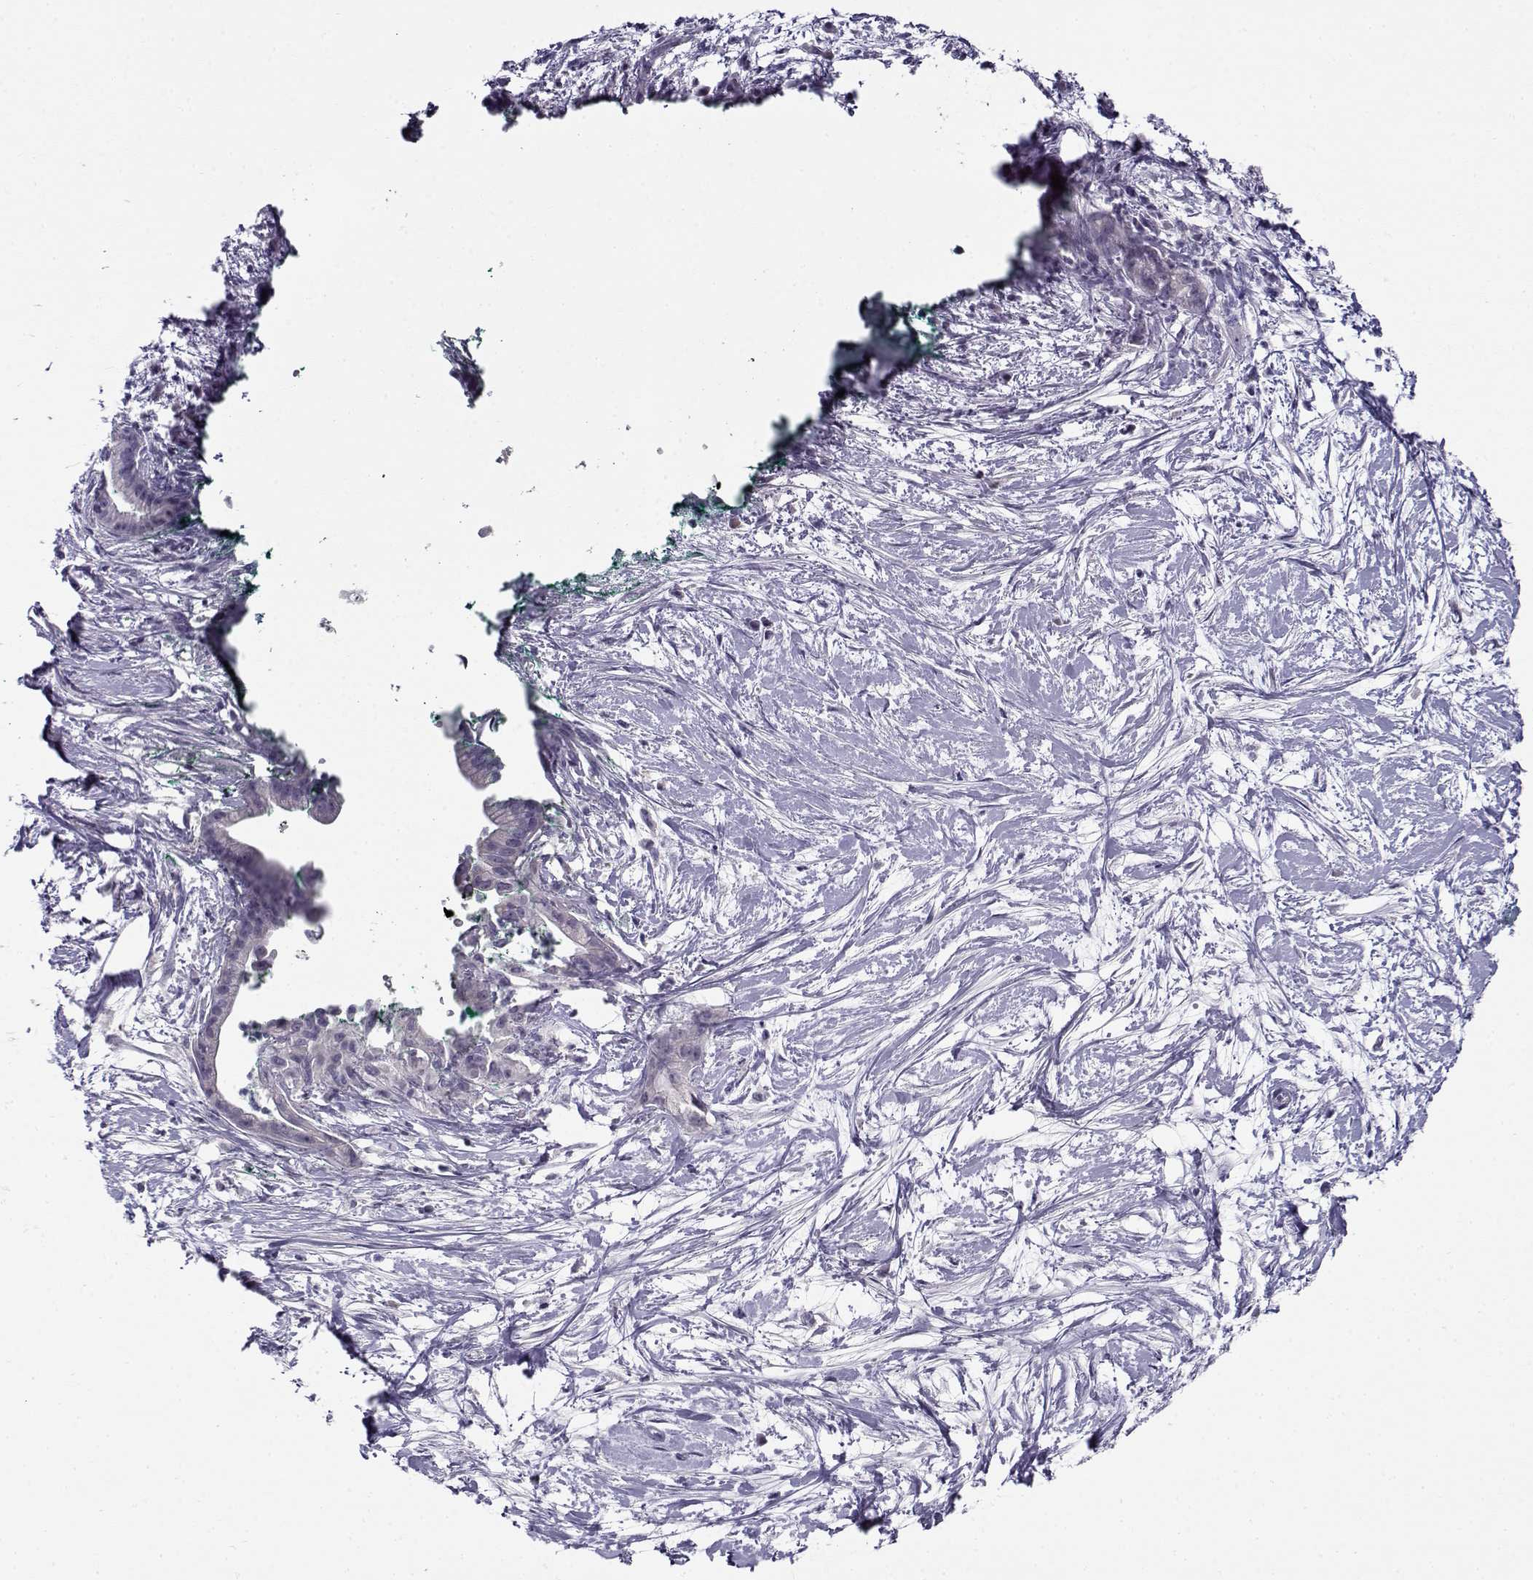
{"staining": {"intensity": "negative", "quantity": "none", "location": "none"}, "tissue": "pancreatic cancer", "cell_type": "Tumor cells", "image_type": "cancer", "snomed": [{"axis": "morphology", "description": "Normal tissue, NOS"}, {"axis": "morphology", "description": "Adenocarcinoma, NOS"}, {"axis": "topography", "description": "Lymph node"}, {"axis": "topography", "description": "Pancreas"}], "caption": "Immunohistochemical staining of pancreatic cancer displays no significant expression in tumor cells. (DAB (3,3'-diaminobenzidine) immunohistochemistry, high magnification).", "gene": "FEZF1", "patient": {"sex": "female", "age": 58}}